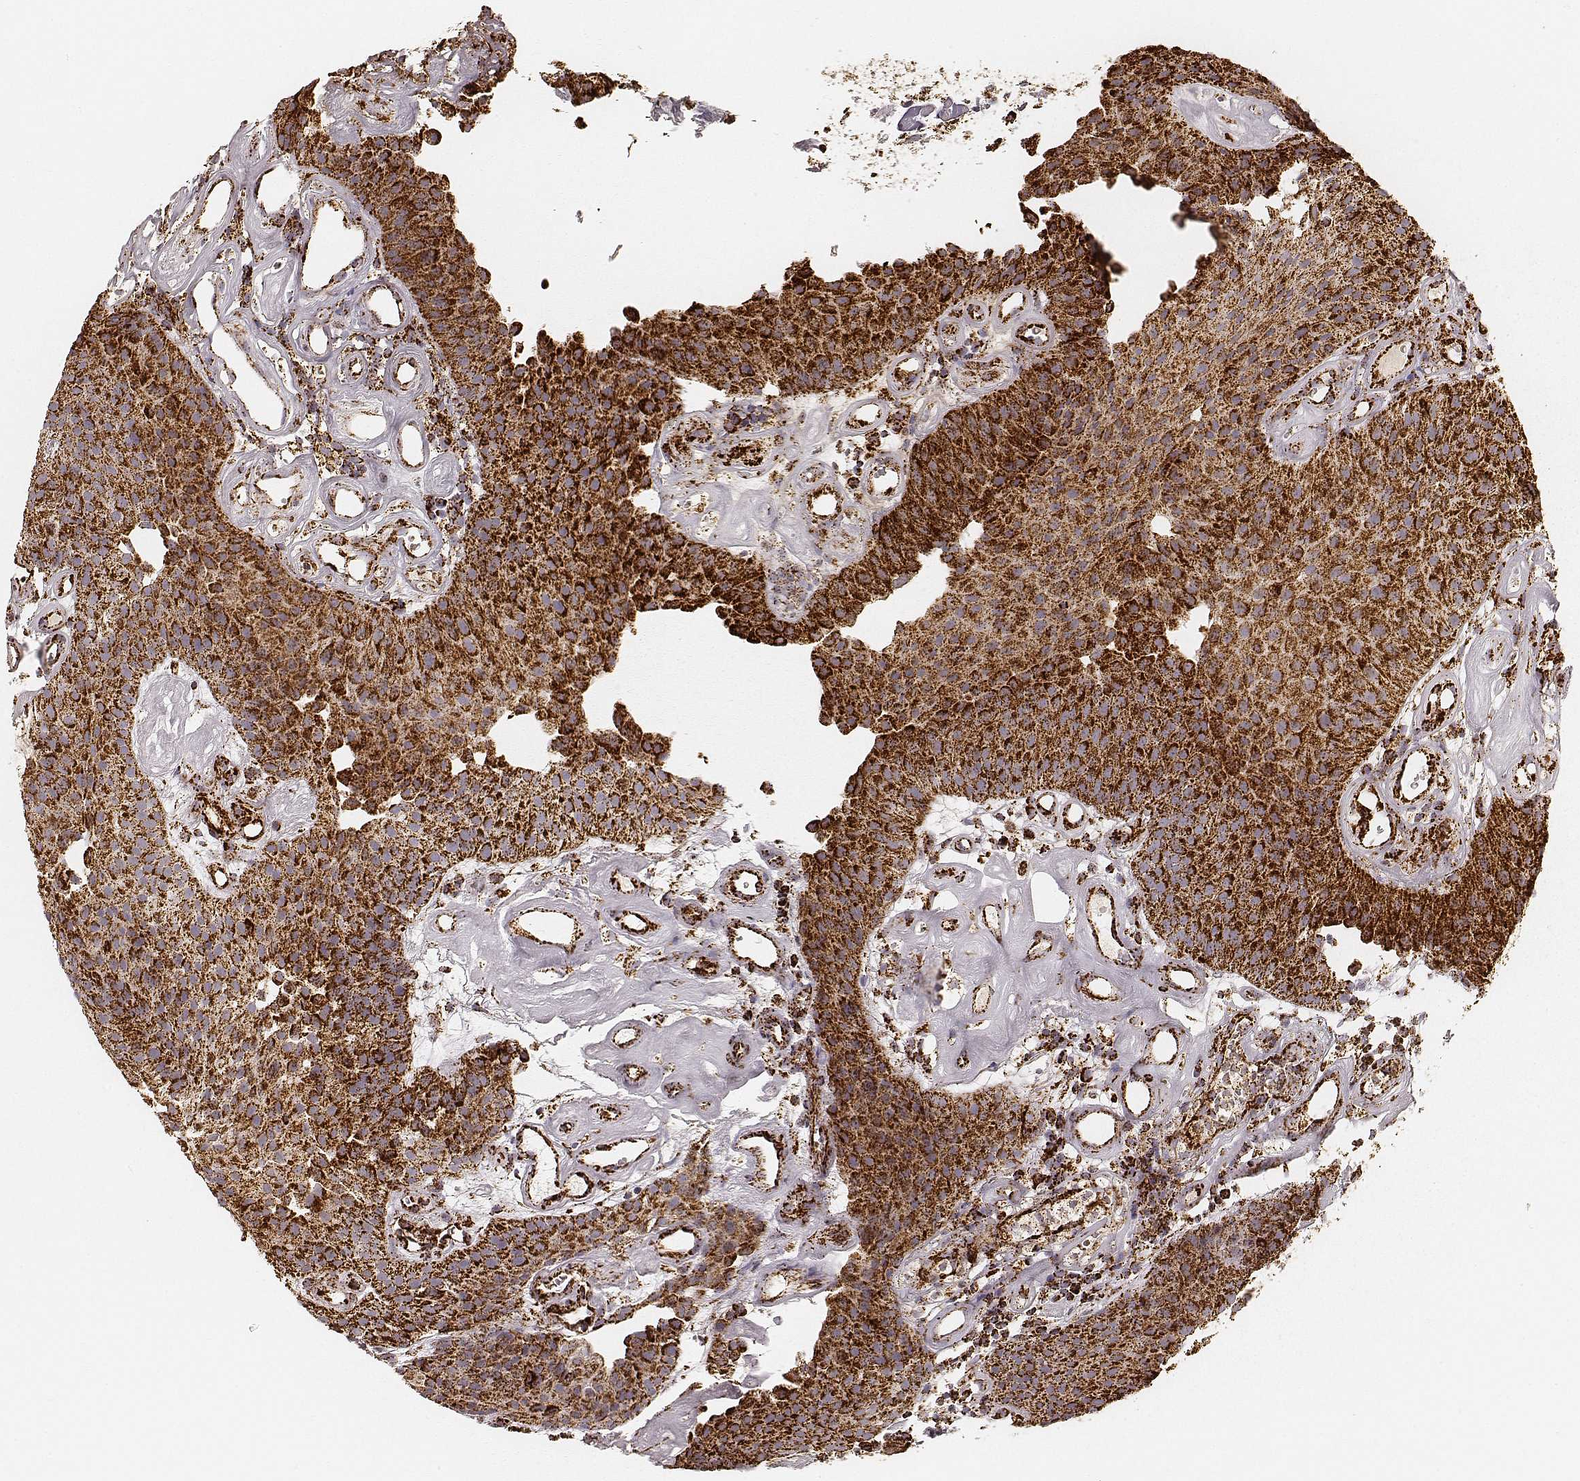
{"staining": {"intensity": "strong", "quantity": ">75%", "location": "cytoplasmic/membranous"}, "tissue": "urothelial cancer", "cell_type": "Tumor cells", "image_type": "cancer", "snomed": [{"axis": "morphology", "description": "Urothelial carcinoma, Low grade"}, {"axis": "topography", "description": "Urinary bladder"}], "caption": "IHC staining of low-grade urothelial carcinoma, which shows high levels of strong cytoplasmic/membranous positivity in about >75% of tumor cells indicating strong cytoplasmic/membranous protein positivity. The staining was performed using DAB (3,3'-diaminobenzidine) (brown) for protein detection and nuclei were counterstained in hematoxylin (blue).", "gene": "CS", "patient": {"sex": "female", "age": 87}}